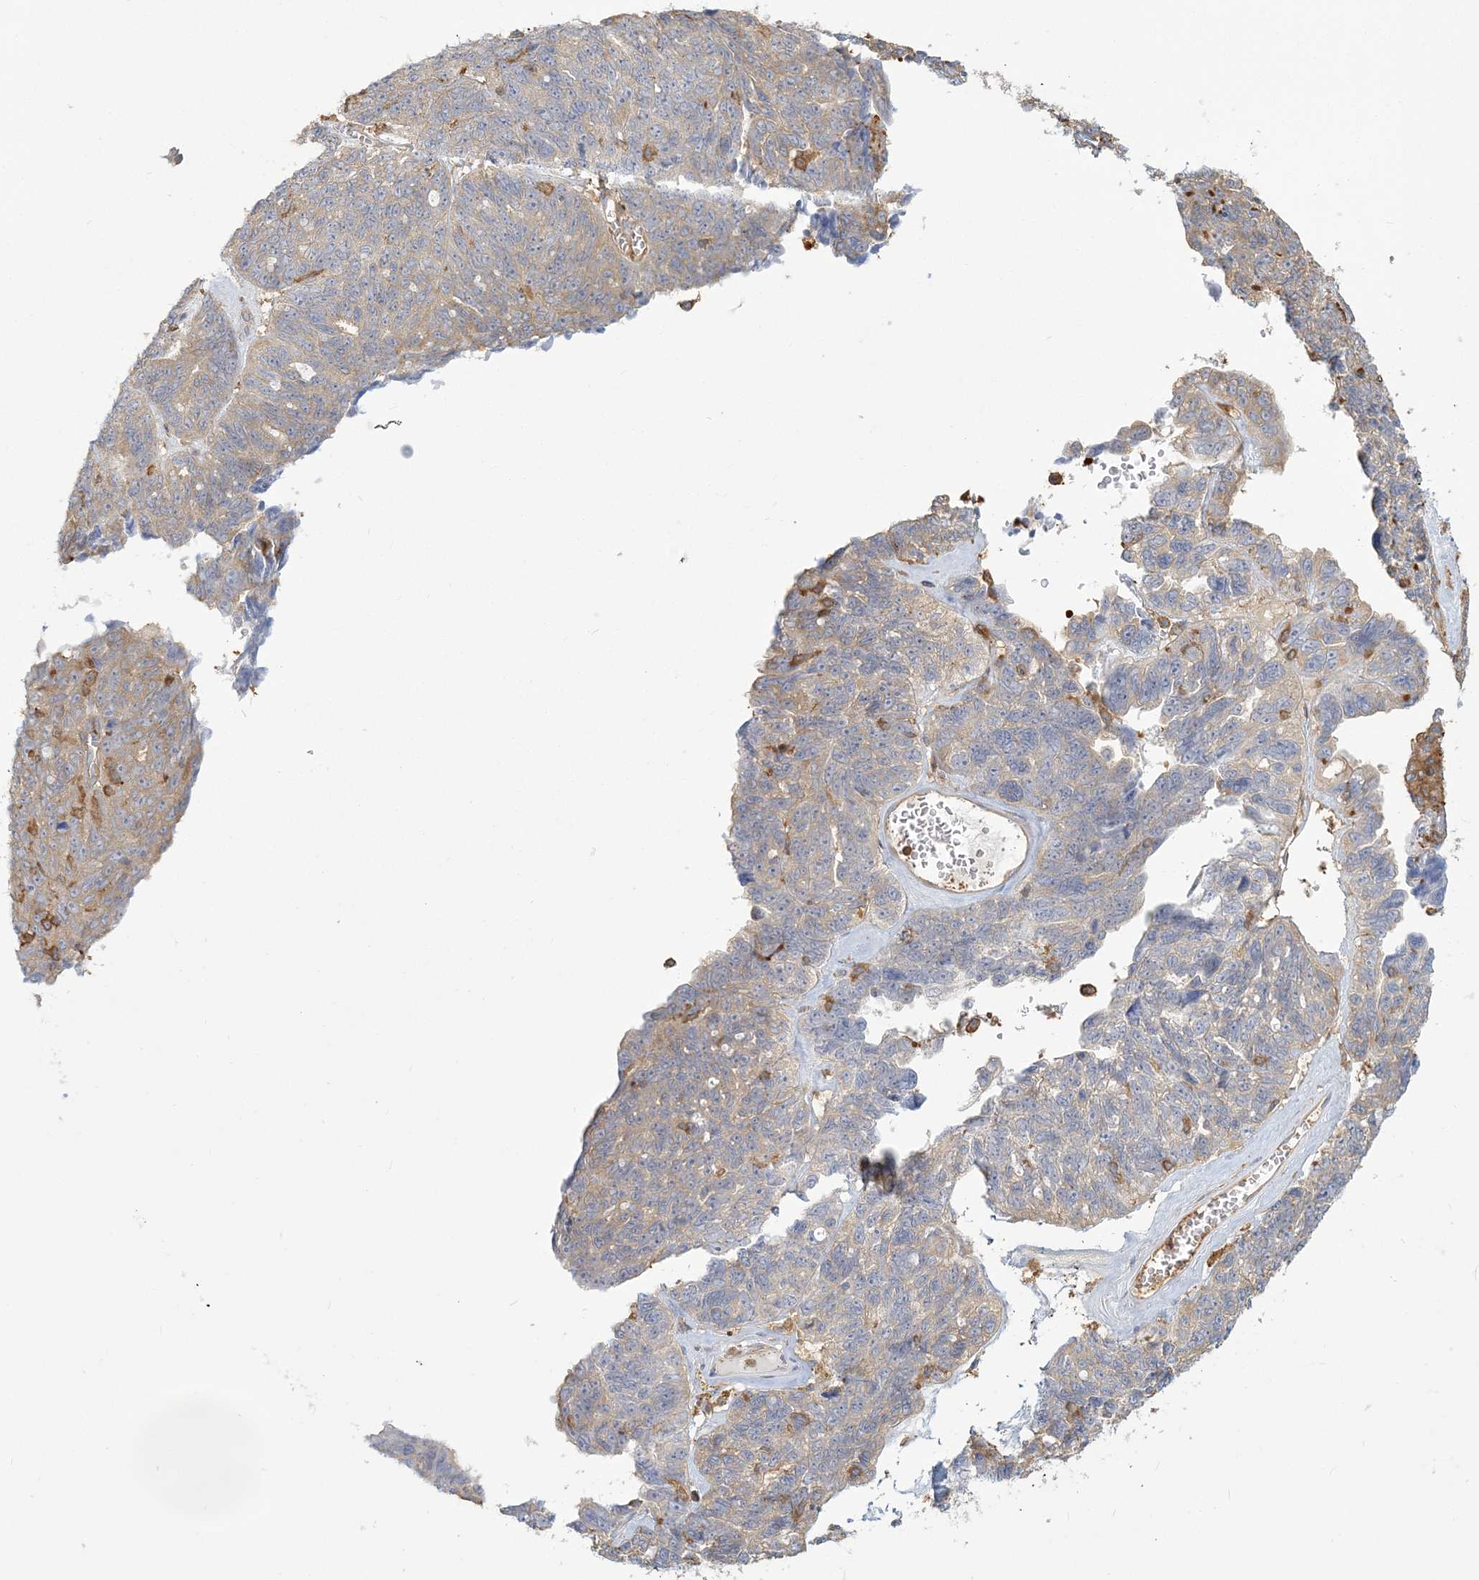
{"staining": {"intensity": "weak", "quantity": "25%-75%", "location": "cytoplasmic/membranous"}, "tissue": "ovarian cancer", "cell_type": "Tumor cells", "image_type": "cancer", "snomed": [{"axis": "morphology", "description": "Cystadenocarcinoma, serous, NOS"}, {"axis": "topography", "description": "Ovary"}], "caption": "DAB (3,3'-diaminobenzidine) immunohistochemical staining of human ovarian serous cystadenocarcinoma displays weak cytoplasmic/membranous protein positivity in about 25%-75% of tumor cells. The staining was performed using DAB (3,3'-diaminobenzidine), with brown indicating positive protein expression. Nuclei are stained blue with hematoxylin.", "gene": "ANKS1A", "patient": {"sex": "female", "age": 79}}